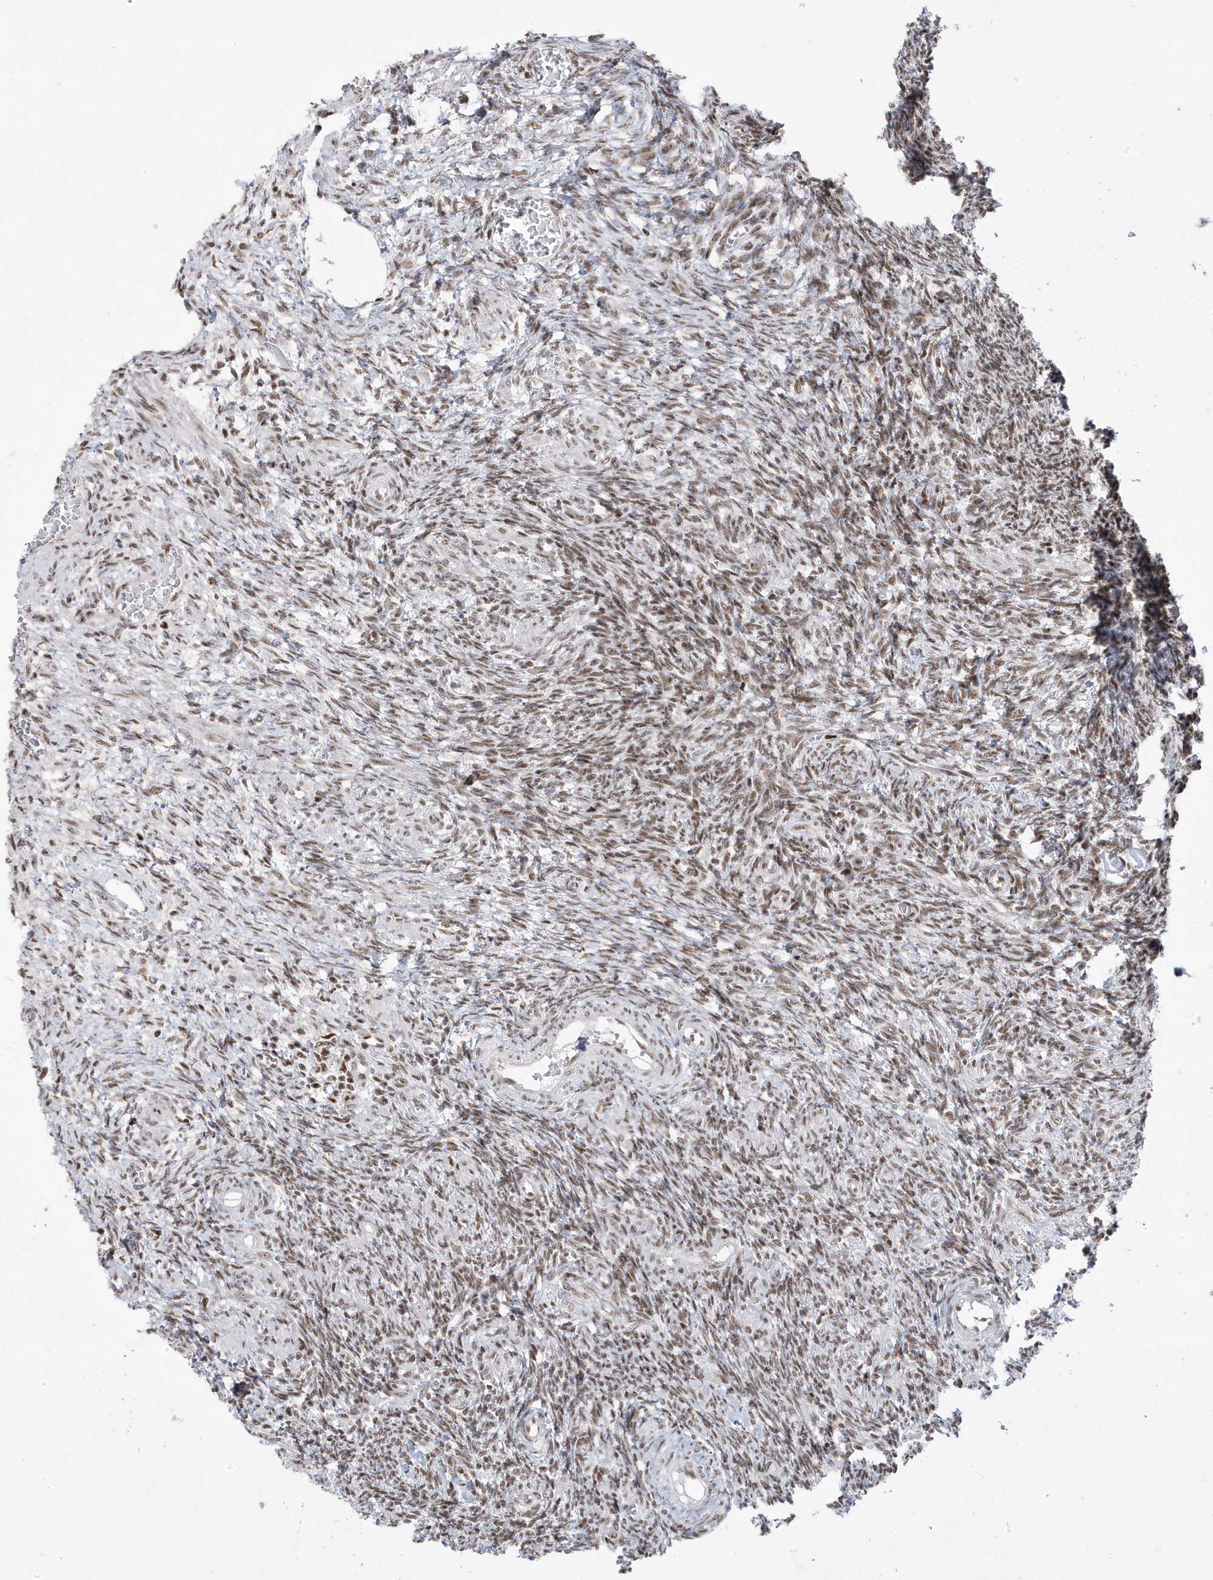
{"staining": {"intensity": "moderate", "quantity": "25%-75%", "location": "nuclear"}, "tissue": "ovary", "cell_type": "Ovarian stroma cells", "image_type": "normal", "snomed": [{"axis": "morphology", "description": "Normal tissue, NOS"}, {"axis": "topography", "description": "Ovary"}], "caption": "DAB immunohistochemical staining of benign ovary shows moderate nuclear protein positivity in about 25%-75% of ovarian stroma cells. The staining was performed using DAB (3,3'-diaminobenzidine), with brown indicating positive protein expression. Nuclei are stained blue with hematoxylin.", "gene": "MTREX", "patient": {"sex": "female", "age": 27}}